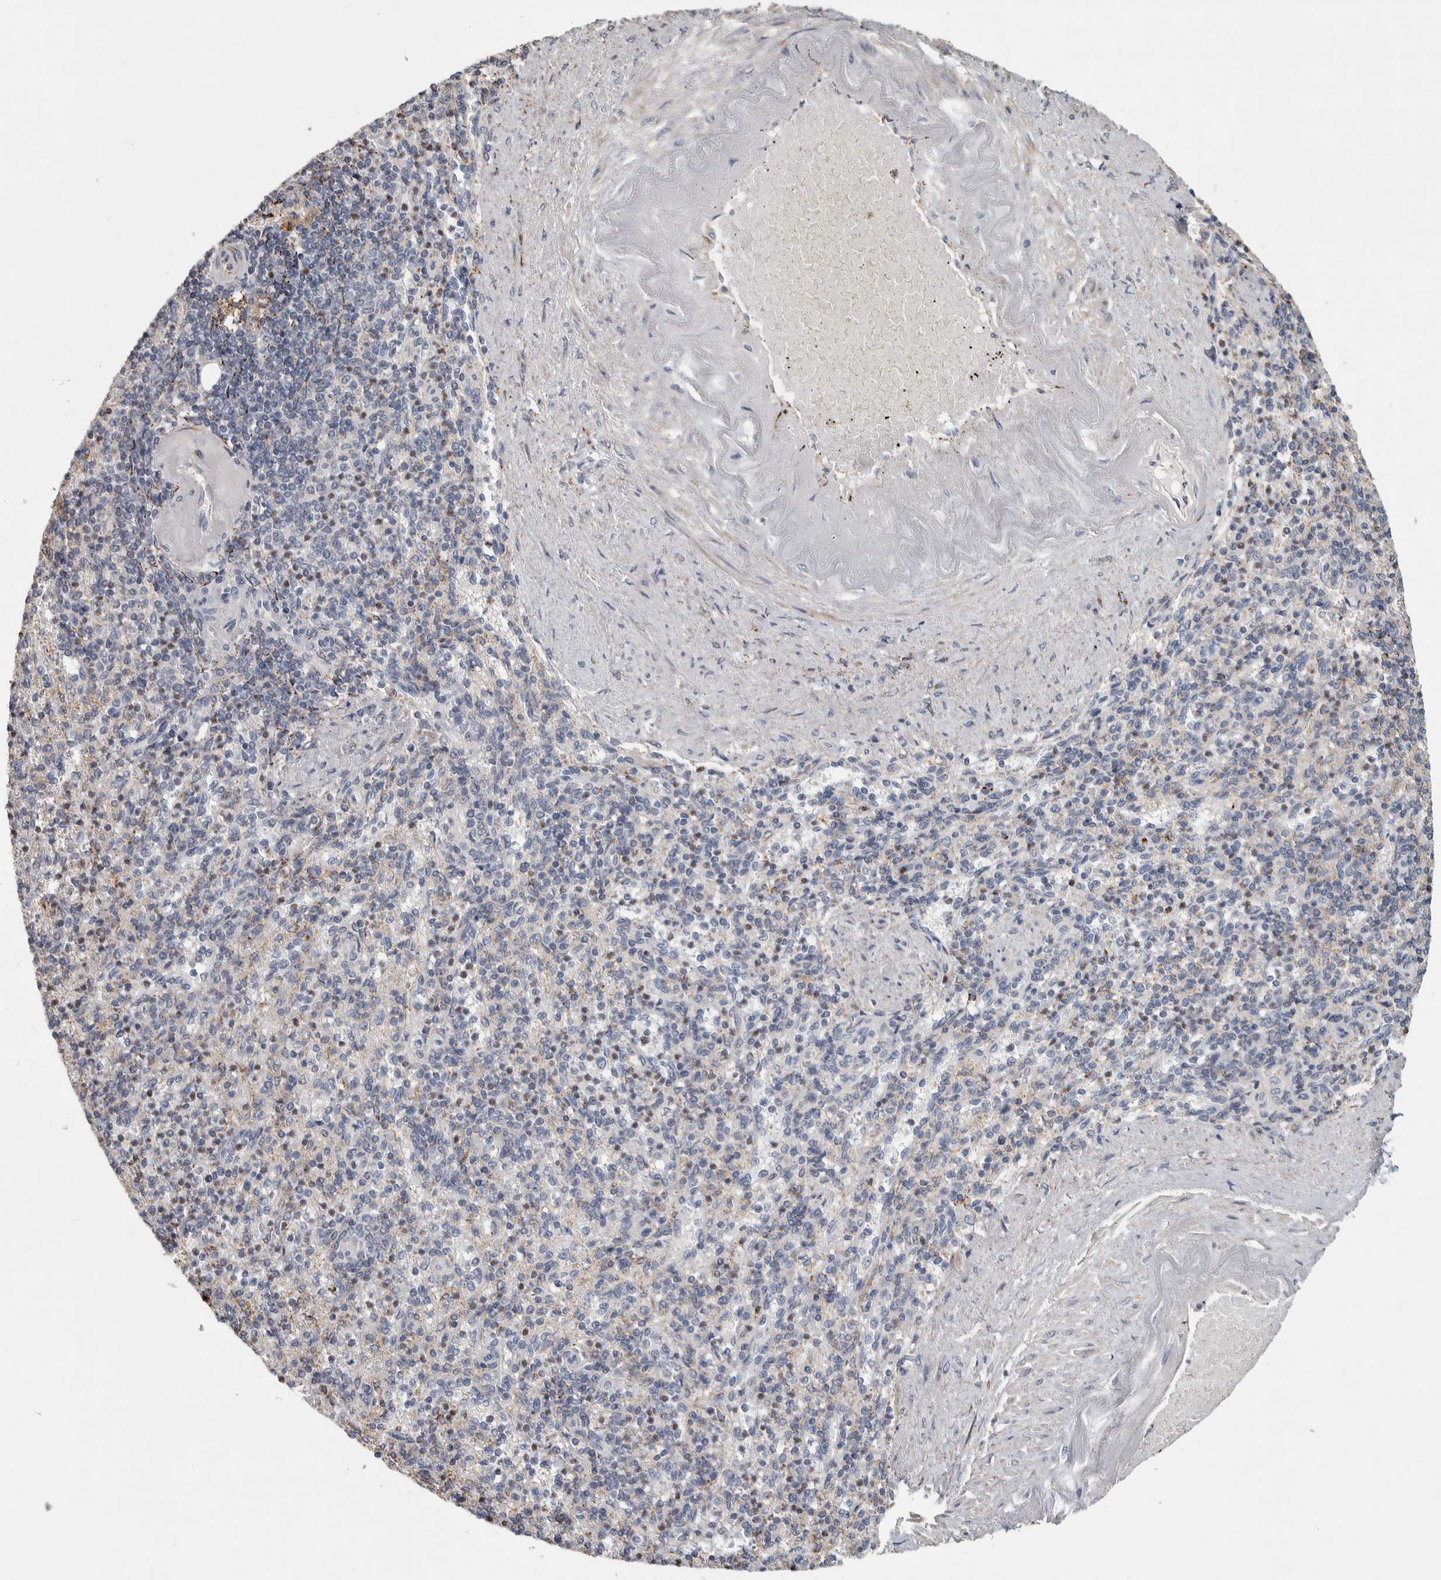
{"staining": {"intensity": "negative", "quantity": "none", "location": "none"}, "tissue": "spleen", "cell_type": "Cells in red pulp", "image_type": "normal", "snomed": [{"axis": "morphology", "description": "Normal tissue, NOS"}, {"axis": "topography", "description": "Spleen"}], "caption": "Cells in red pulp show no significant protein positivity in normal spleen. (Stains: DAB immunohistochemistry (IHC) with hematoxylin counter stain, Microscopy: brightfield microscopy at high magnification).", "gene": "FAM78A", "patient": {"sex": "female", "age": 74}}